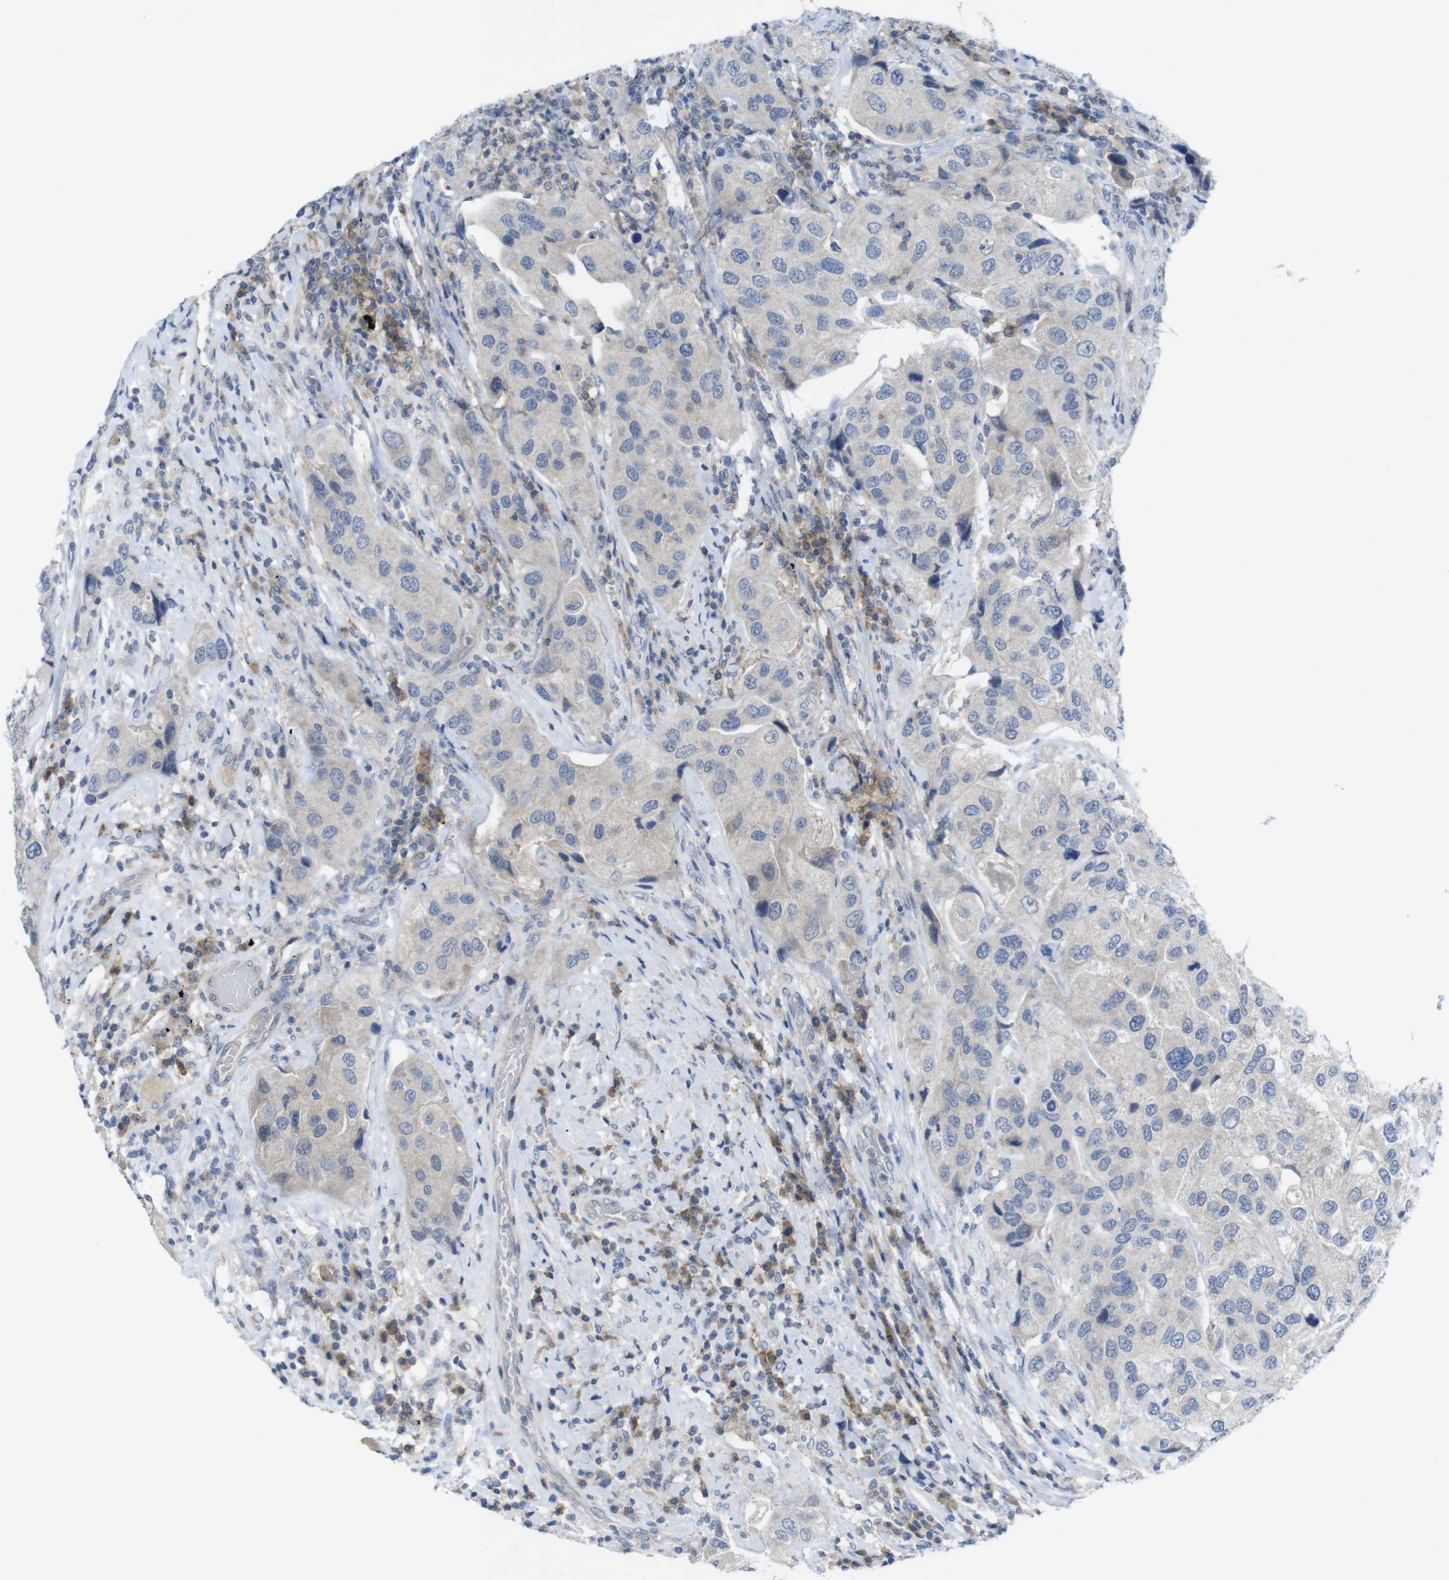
{"staining": {"intensity": "weak", "quantity": "<25%", "location": "cytoplasmic/membranous"}, "tissue": "urothelial cancer", "cell_type": "Tumor cells", "image_type": "cancer", "snomed": [{"axis": "morphology", "description": "Urothelial carcinoma, High grade"}, {"axis": "topography", "description": "Urinary bladder"}], "caption": "Protein analysis of high-grade urothelial carcinoma reveals no significant positivity in tumor cells.", "gene": "SLAMF7", "patient": {"sex": "female", "age": 64}}